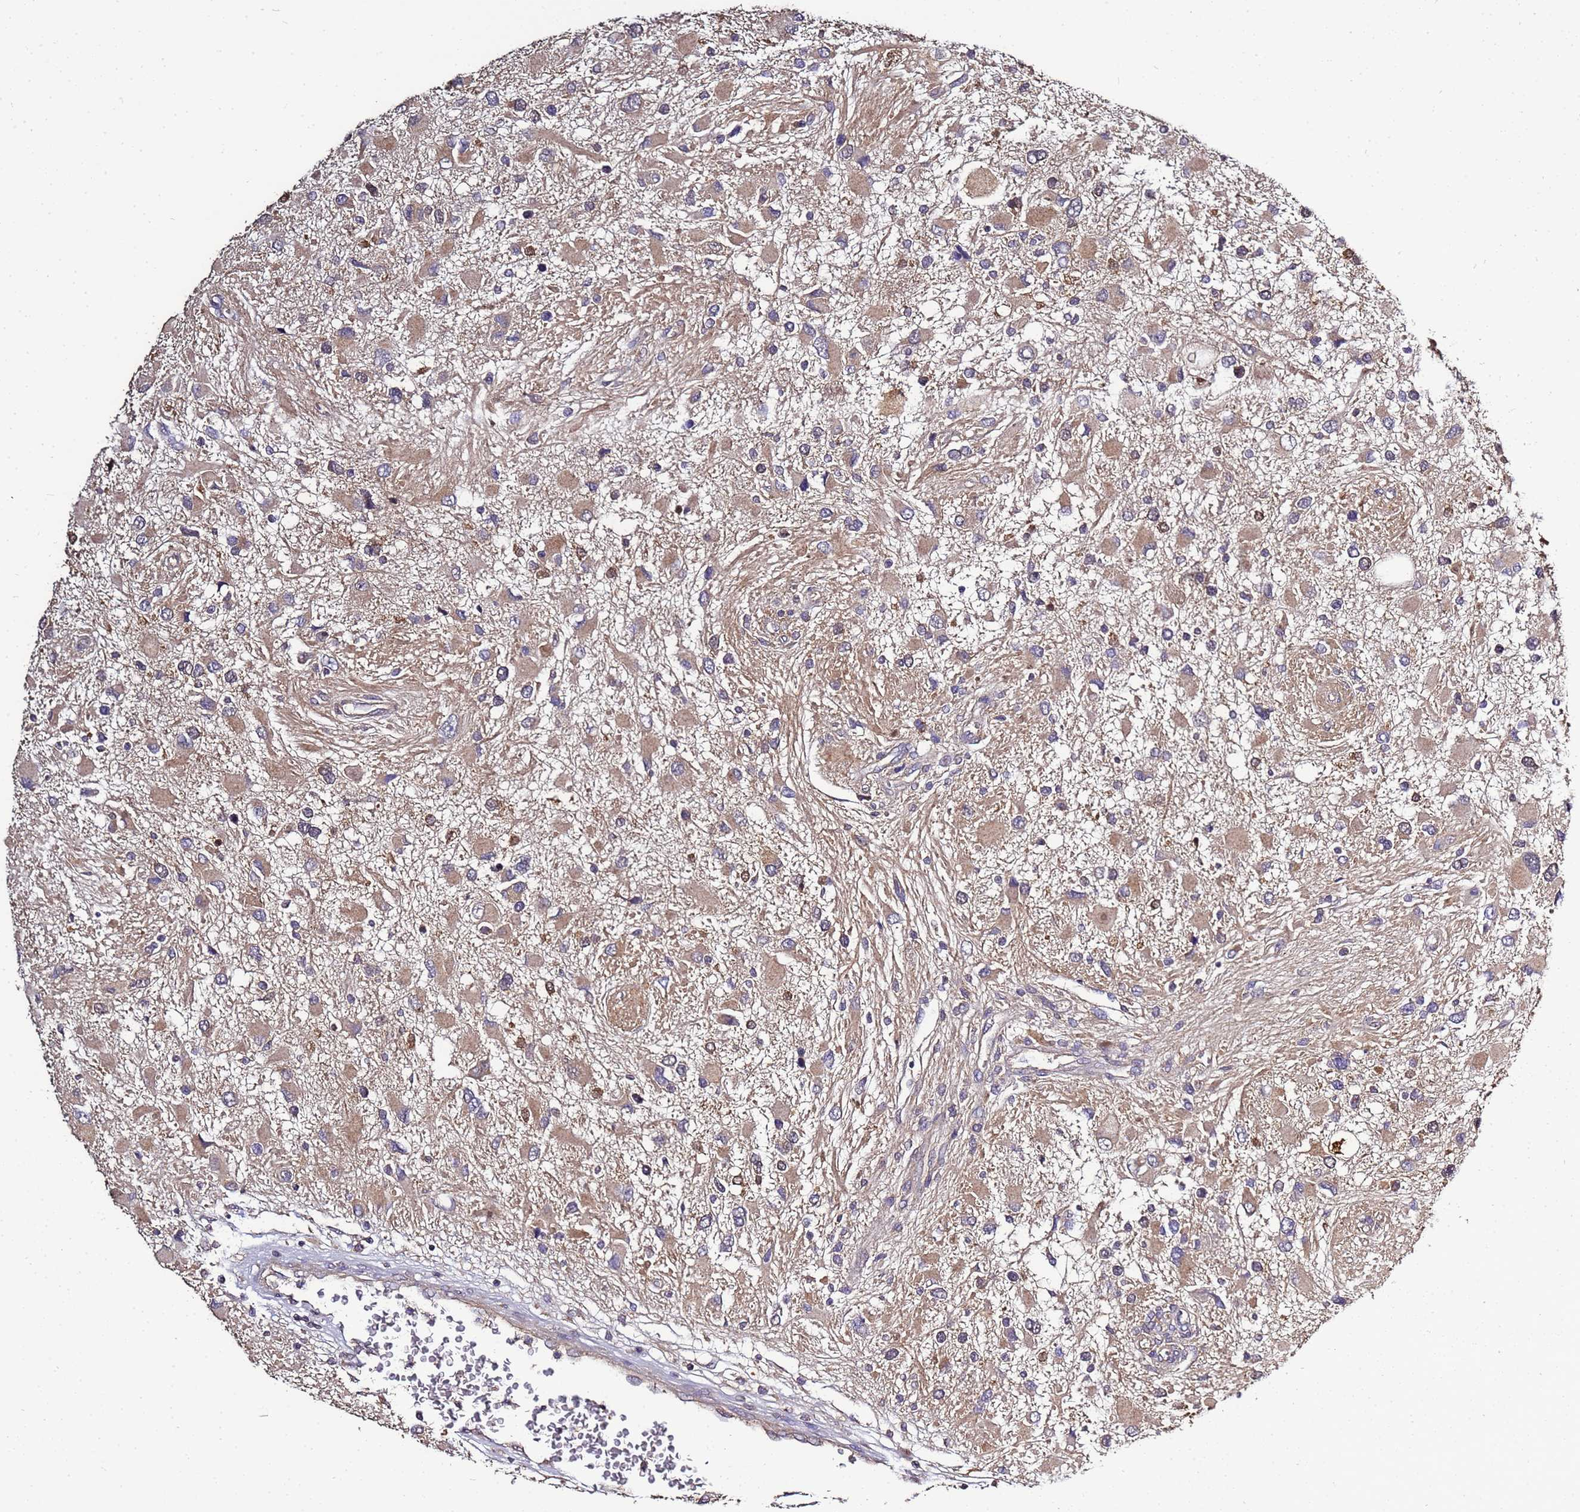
{"staining": {"intensity": "weak", "quantity": "25%-75%", "location": "cytoplasmic/membranous"}, "tissue": "glioma", "cell_type": "Tumor cells", "image_type": "cancer", "snomed": [{"axis": "morphology", "description": "Glioma, malignant, High grade"}, {"axis": "topography", "description": "Brain"}], "caption": "IHC of glioma reveals low levels of weak cytoplasmic/membranous expression in about 25%-75% of tumor cells.", "gene": "ENOPH1", "patient": {"sex": "male", "age": 53}}